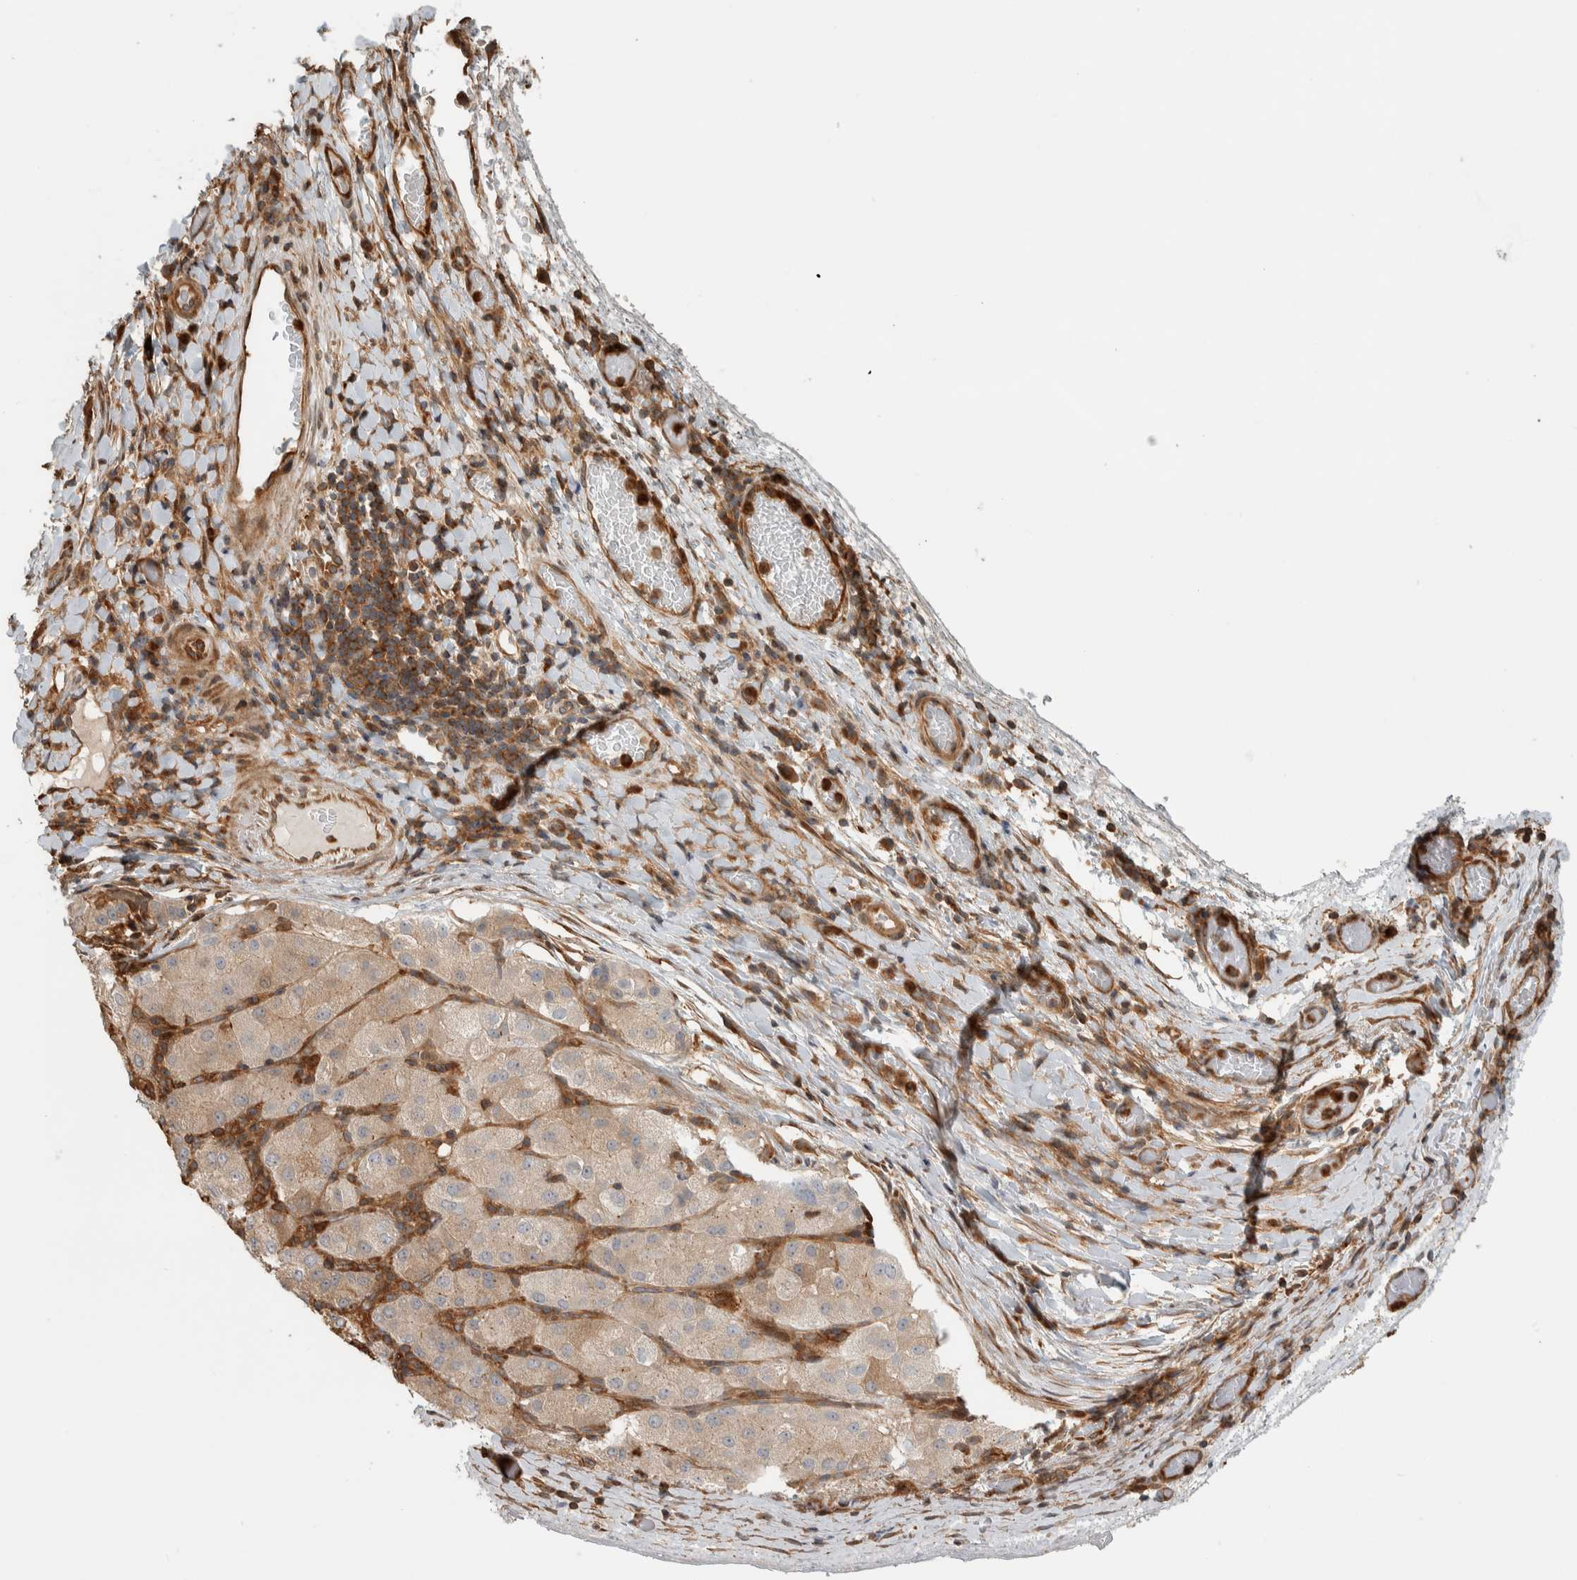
{"staining": {"intensity": "weak", "quantity": ">75%", "location": "cytoplasmic/membranous"}, "tissue": "liver cancer", "cell_type": "Tumor cells", "image_type": "cancer", "snomed": [{"axis": "morphology", "description": "Carcinoma, Hepatocellular, NOS"}, {"axis": "topography", "description": "Liver"}], "caption": "The histopathology image demonstrates immunohistochemical staining of liver hepatocellular carcinoma. There is weak cytoplasmic/membranous expression is appreciated in about >75% of tumor cells. The staining is performed using DAB brown chromogen to label protein expression. The nuclei are counter-stained blue using hematoxylin.", "gene": "CNTROB", "patient": {"sex": "male", "age": 80}}